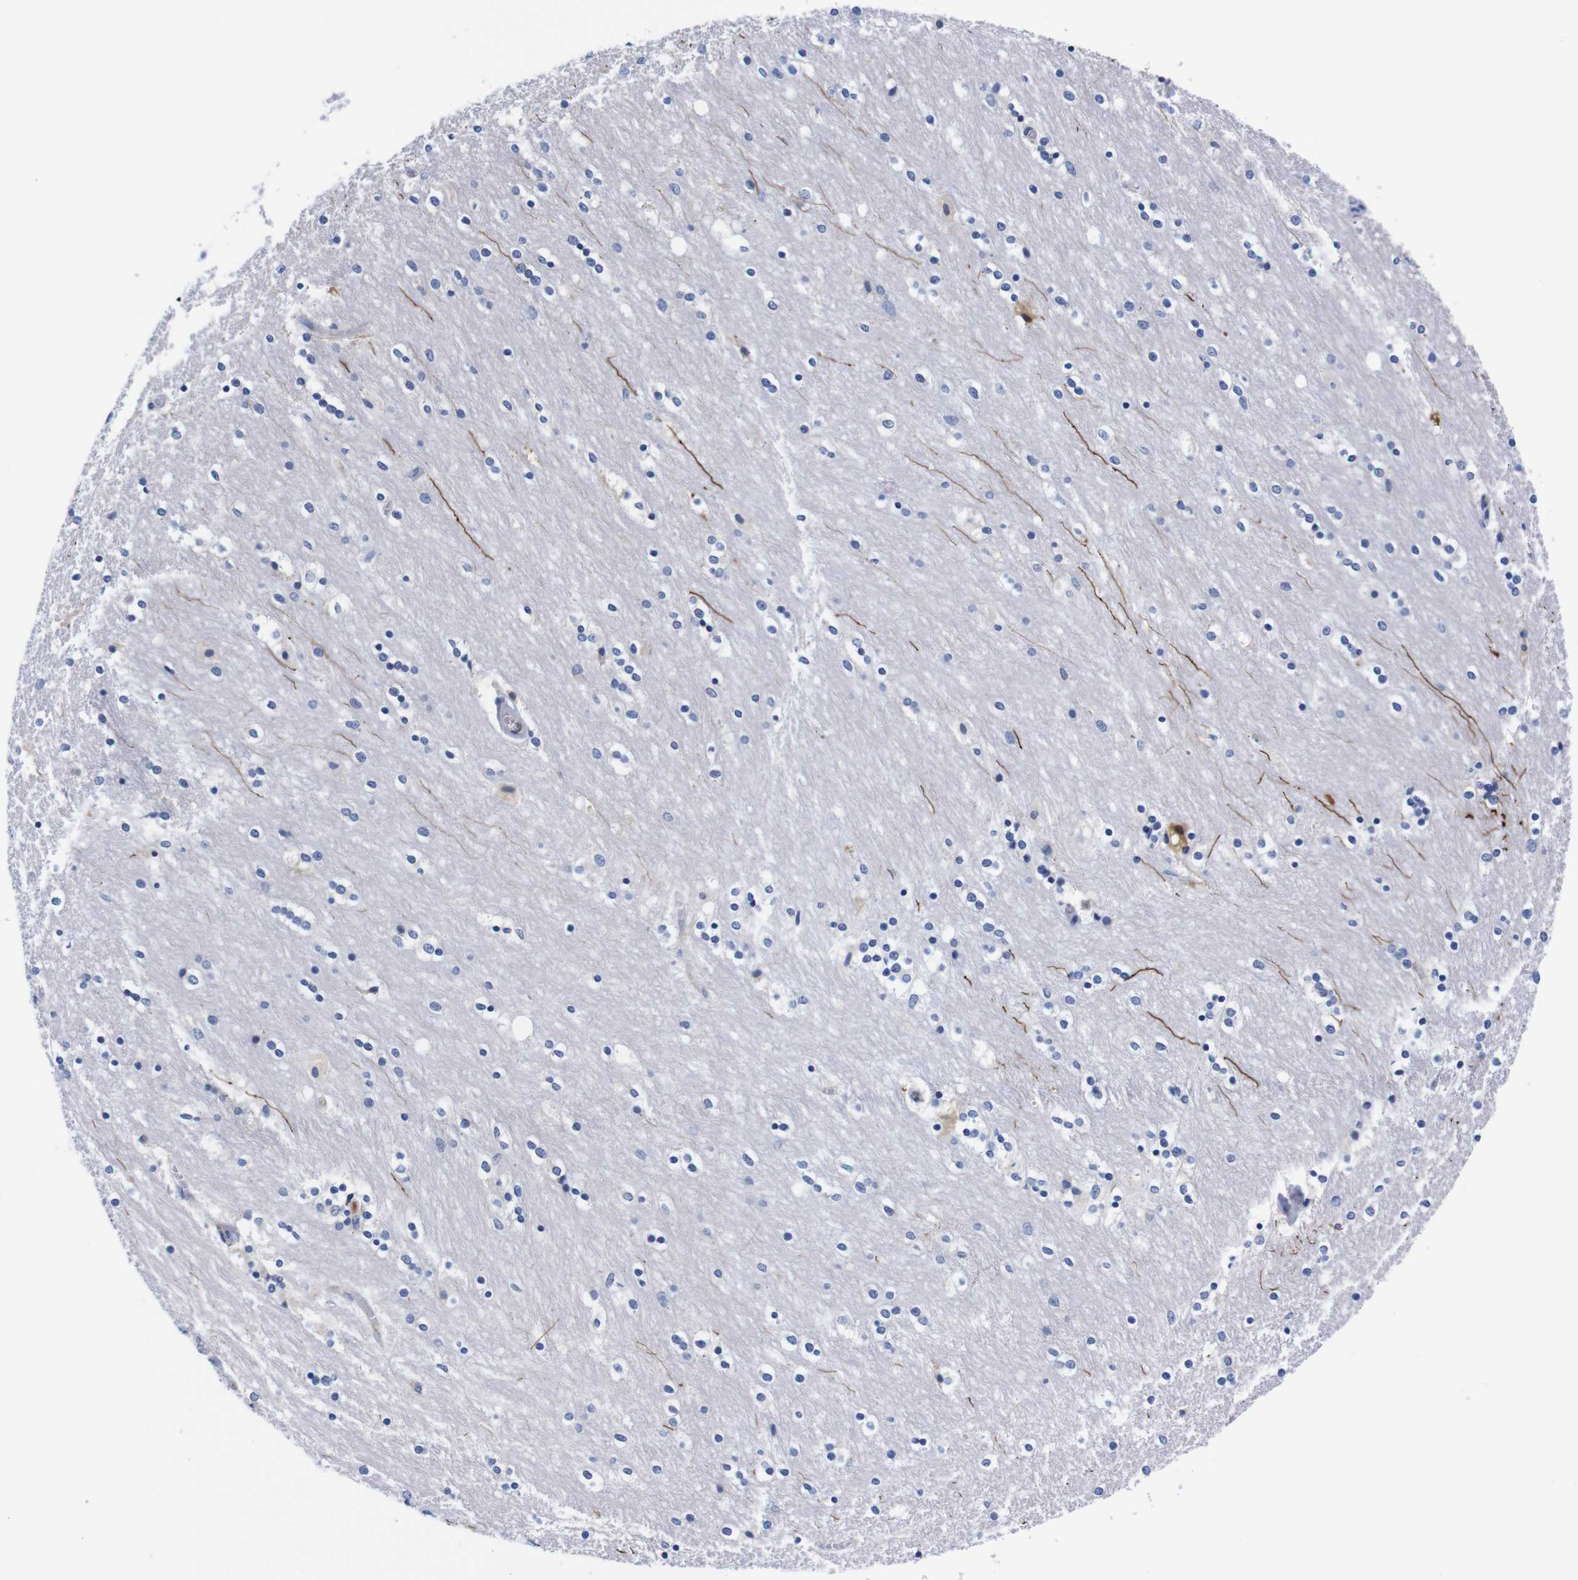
{"staining": {"intensity": "negative", "quantity": "none", "location": "none"}, "tissue": "caudate", "cell_type": "Glial cells", "image_type": "normal", "snomed": [{"axis": "morphology", "description": "Normal tissue, NOS"}, {"axis": "topography", "description": "Lateral ventricle wall"}], "caption": "A histopathology image of human caudate is negative for staining in glial cells. (DAB (3,3'-diaminobenzidine) IHC, high magnification).", "gene": "FAM210A", "patient": {"sex": "female", "age": 54}}